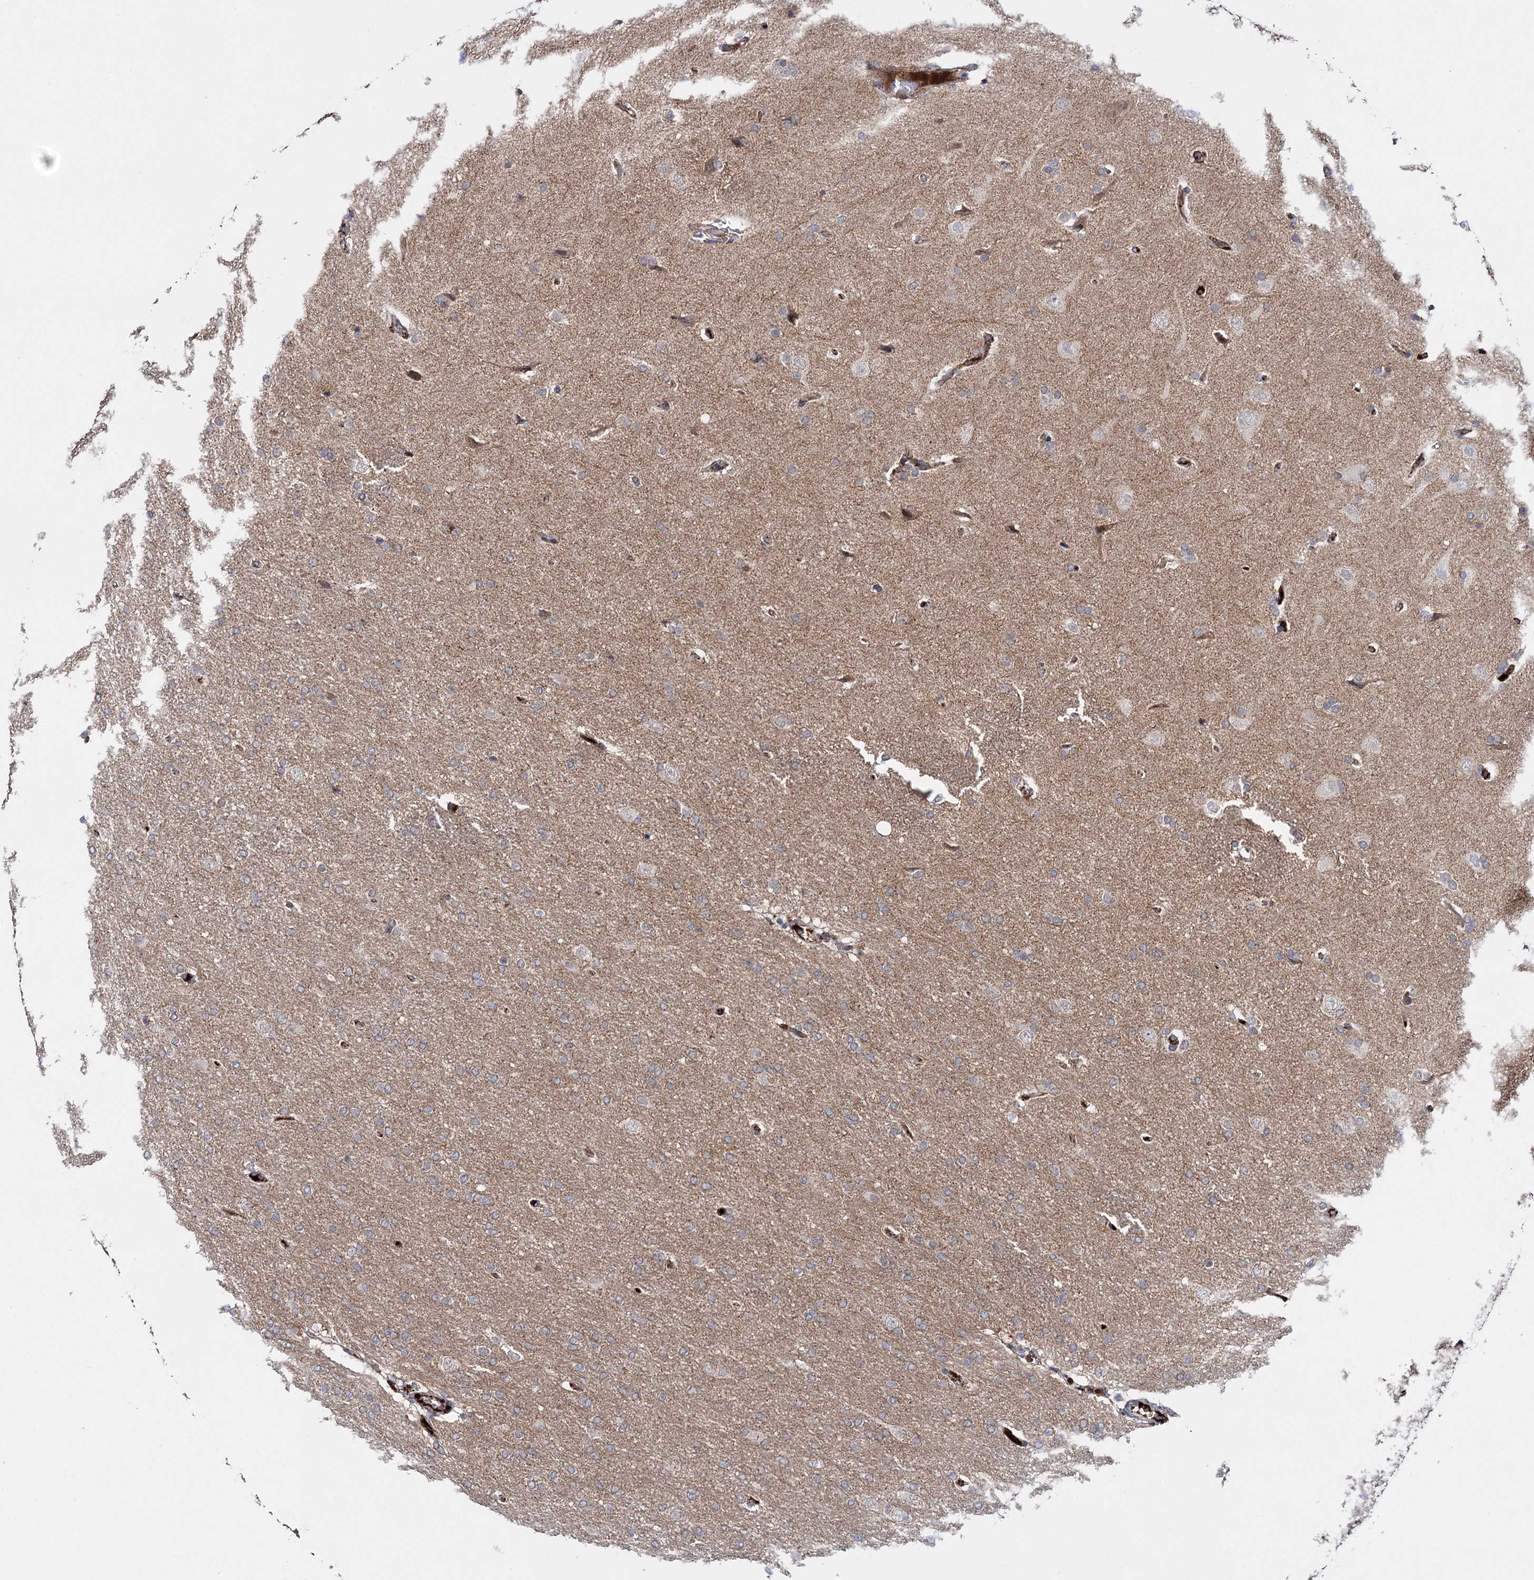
{"staining": {"intensity": "weak", "quantity": ">75%", "location": "cytoplasmic/membranous"}, "tissue": "glioma", "cell_type": "Tumor cells", "image_type": "cancer", "snomed": [{"axis": "morphology", "description": "Glioma, malignant, High grade"}, {"axis": "topography", "description": "Brain"}], "caption": "Protein staining of glioma tissue demonstrates weak cytoplasmic/membranous staining in about >75% of tumor cells.", "gene": "PKP4", "patient": {"sex": "male", "age": 72}}